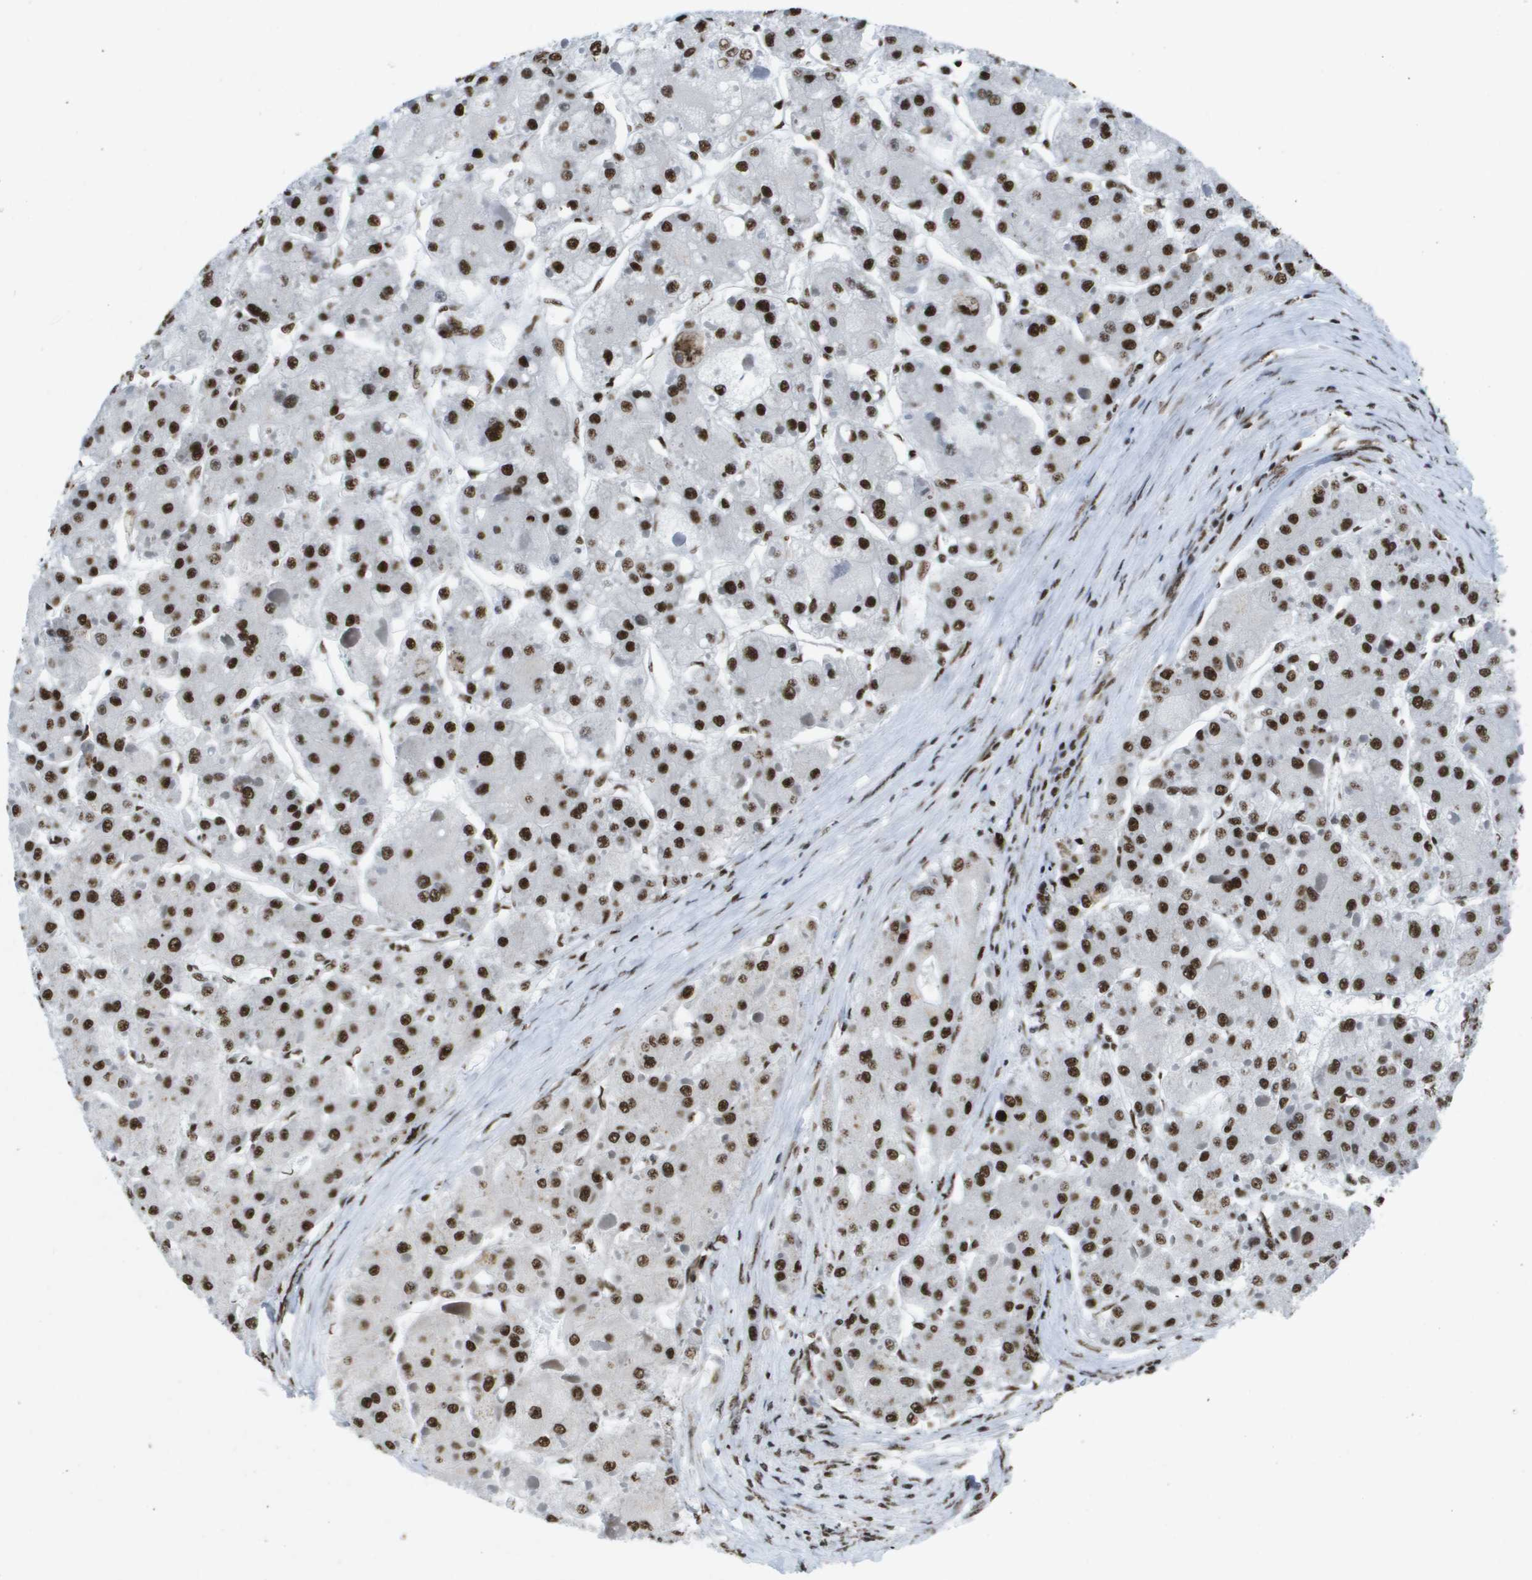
{"staining": {"intensity": "strong", "quantity": ">75%", "location": "nuclear"}, "tissue": "liver cancer", "cell_type": "Tumor cells", "image_type": "cancer", "snomed": [{"axis": "morphology", "description": "Carcinoma, Hepatocellular, NOS"}, {"axis": "topography", "description": "Liver"}], "caption": "Immunohistochemical staining of liver hepatocellular carcinoma exhibits strong nuclear protein positivity in about >75% of tumor cells. The staining was performed using DAB to visualize the protein expression in brown, while the nuclei were stained in blue with hematoxylin (Magnification: 20x).", "gene": "NSRP1", "patient": {"sex": "female", "age": 73}}